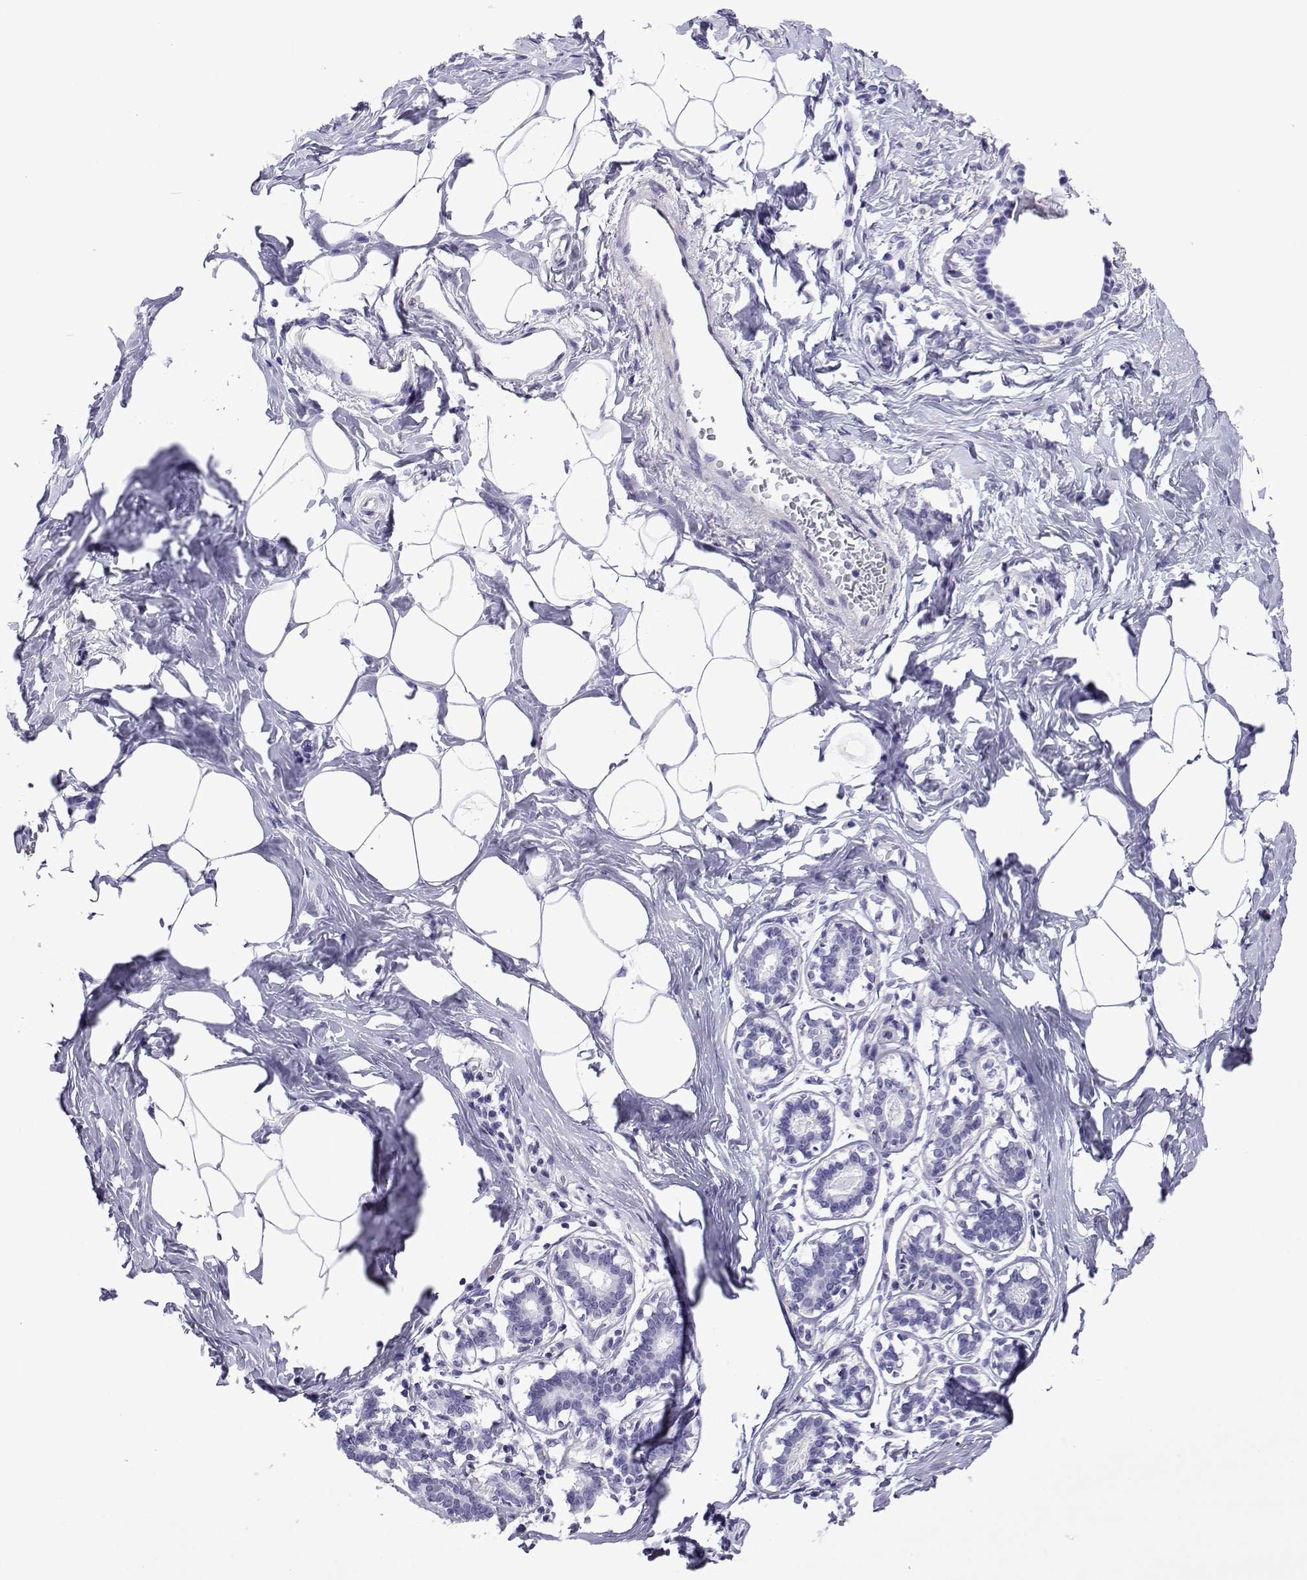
{"staining": {"intensity": "negative", "quantity": "none", "location": "none"}, "tissue": "breast", "cell_type": "Adipocytes", "image_type": "normal", "snomed": [{"axis": "morphology", "description": "Normal tissue, NOS"}, {"axis": "morphology", "description": "Lobular carcinoma, in situ"}, {"axis": "topography", "description": "Breast"}], "caption": "Photomicrograph shows no significant protein staining in adipocytes of normal breast. (Stains: DAB IHC with hematoxylin counter stain, Microscopy: brightfield microscopy at high magnification).", "gene": "SPANXA1", "patient": {"sex": "female", "age": 35}}